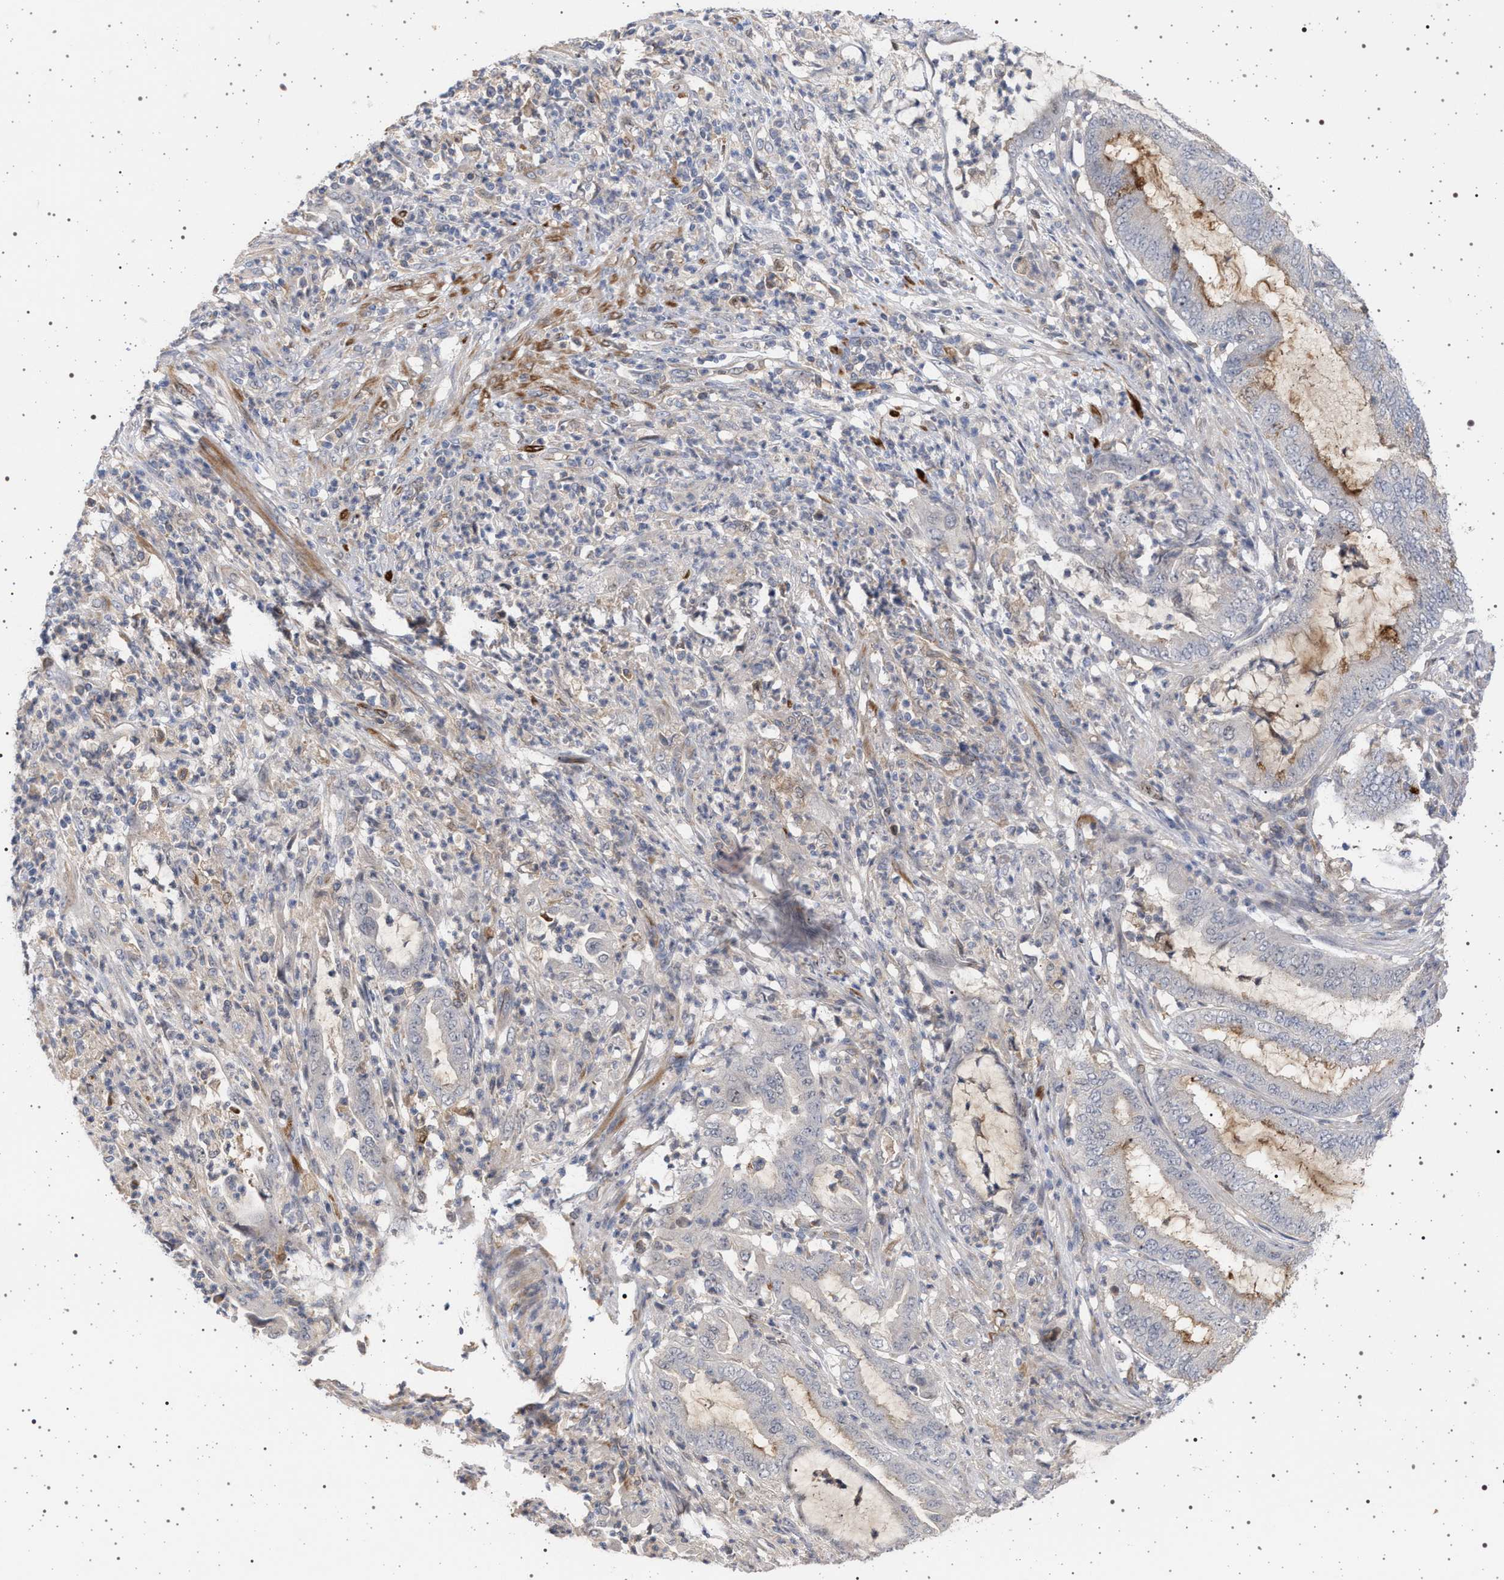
{"staining": {"intensity": "moderate", "quantity": "<25%", "location": "cytoplasmic/membranous"}, "tissue": "endometrial cancer", "cell_type": "Tumor cells", "image_type": "cancer", "snomed": [{"axis": "morphology", "description": "Adenocarcinoma, NOS"}, {"axis": "topography", "description": "Endometrium"}], "caption": "This micrograph reveals adenocarcinoma (endometrial) stained with IHC to label a protein in brown. The cytoplasmic/membranous of tumor cells show moderate positivity for the protein. Nuclei are counter-stained blue.", "gene": "RBM48", "patient": {"sex": "female", "age": 51}}